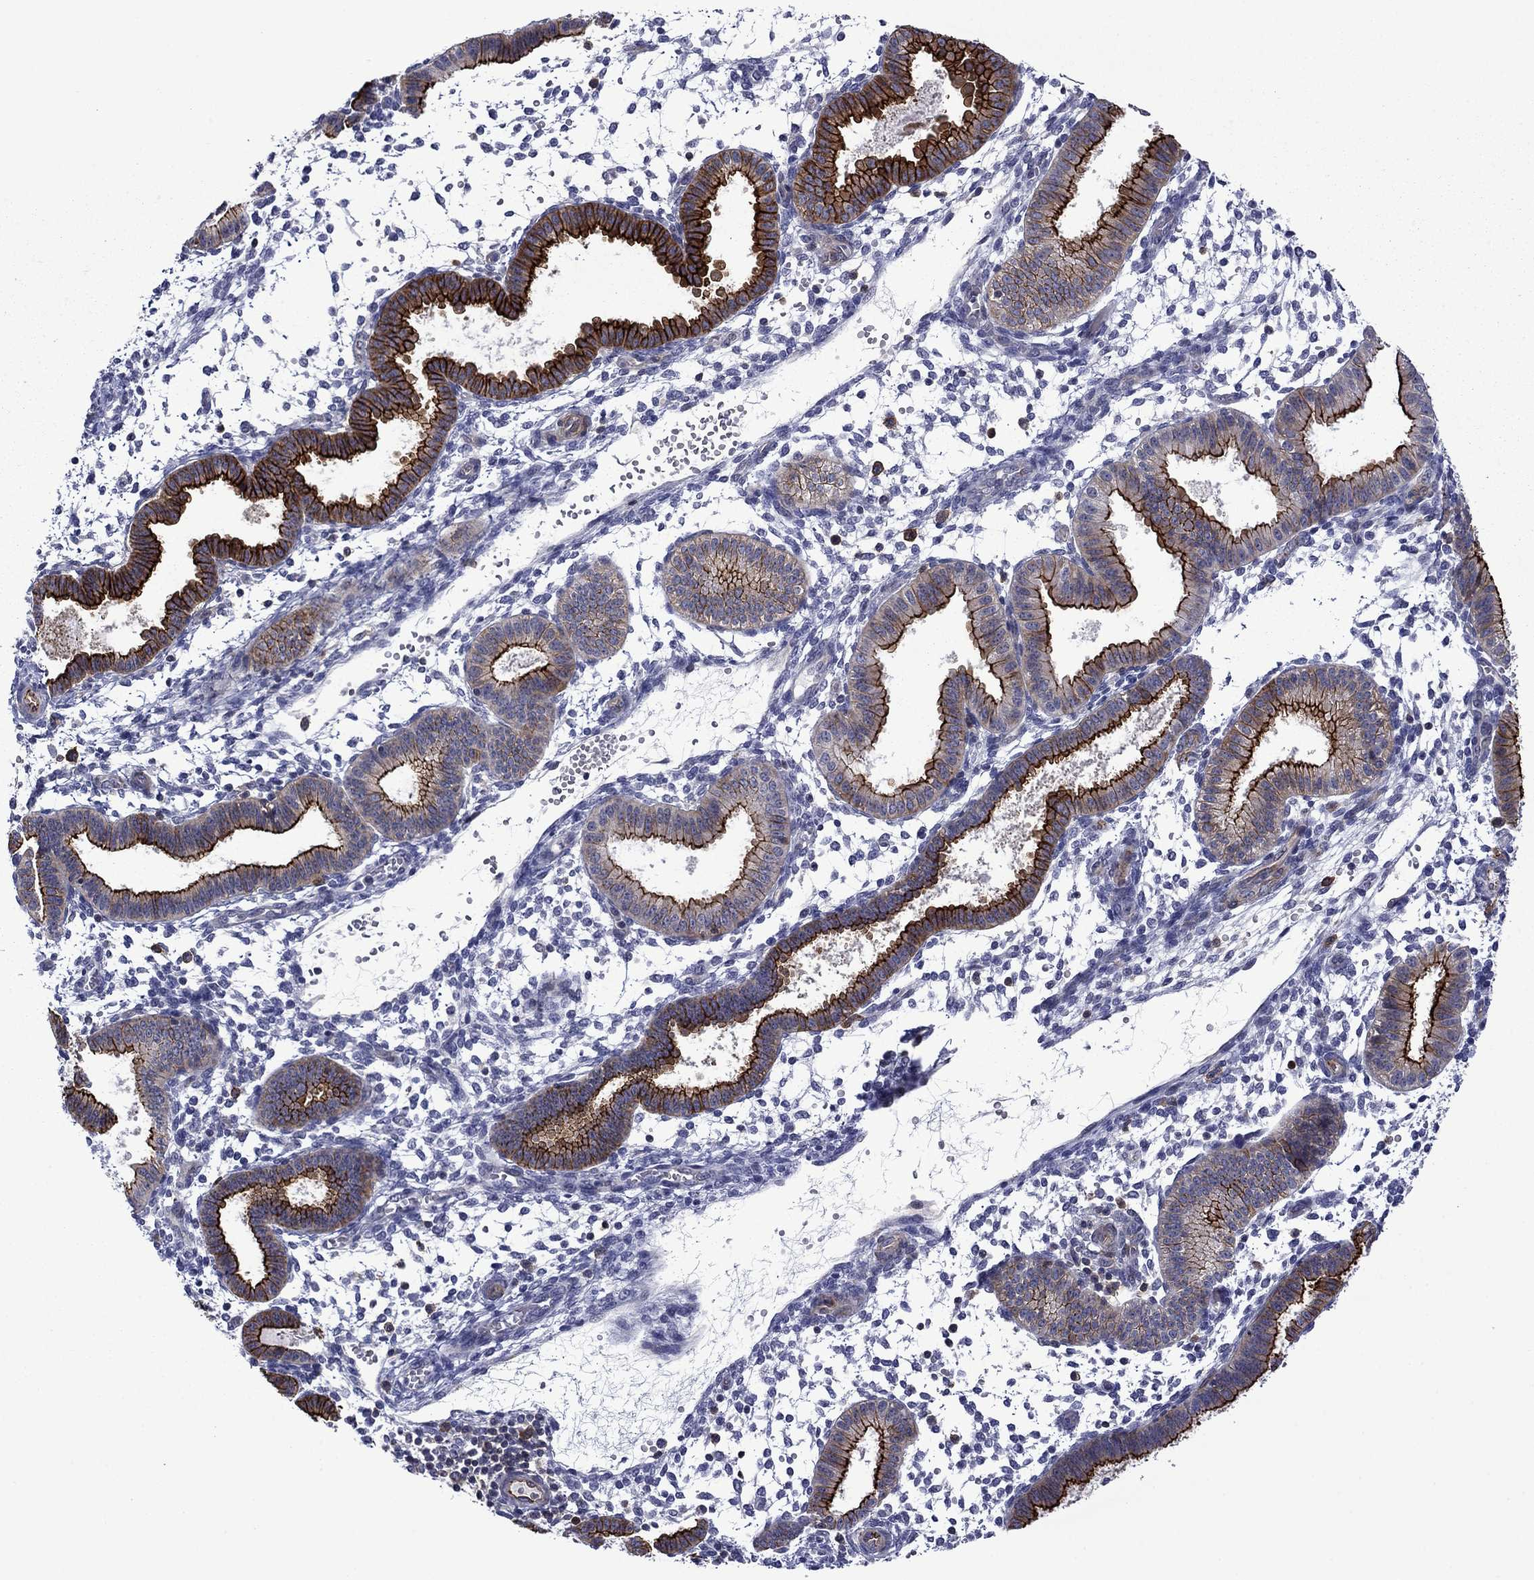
{"staining": {"intensity": "strong", "quantity": "<25%", "location": "cytoplasmic/membranous"}, "tissue": "endometrium", "cell_type": "Cells in endometrial stroma", "image_type": "normal", "snomed": [{"axis": "morphology", "description": "Normal tissue, NOS"}, {"axis": "topography", "description": "Endometrium"}], "caption": "This histopathology image demonstrates immunohistochemistry staining of unremarkable endometrium, with medium strong cytoplasmic/membranous positivity in approximately <25% of cells in endometrial stroma.", "gene": "LMO7", "patient": {"sex": "female", "age": 43}}